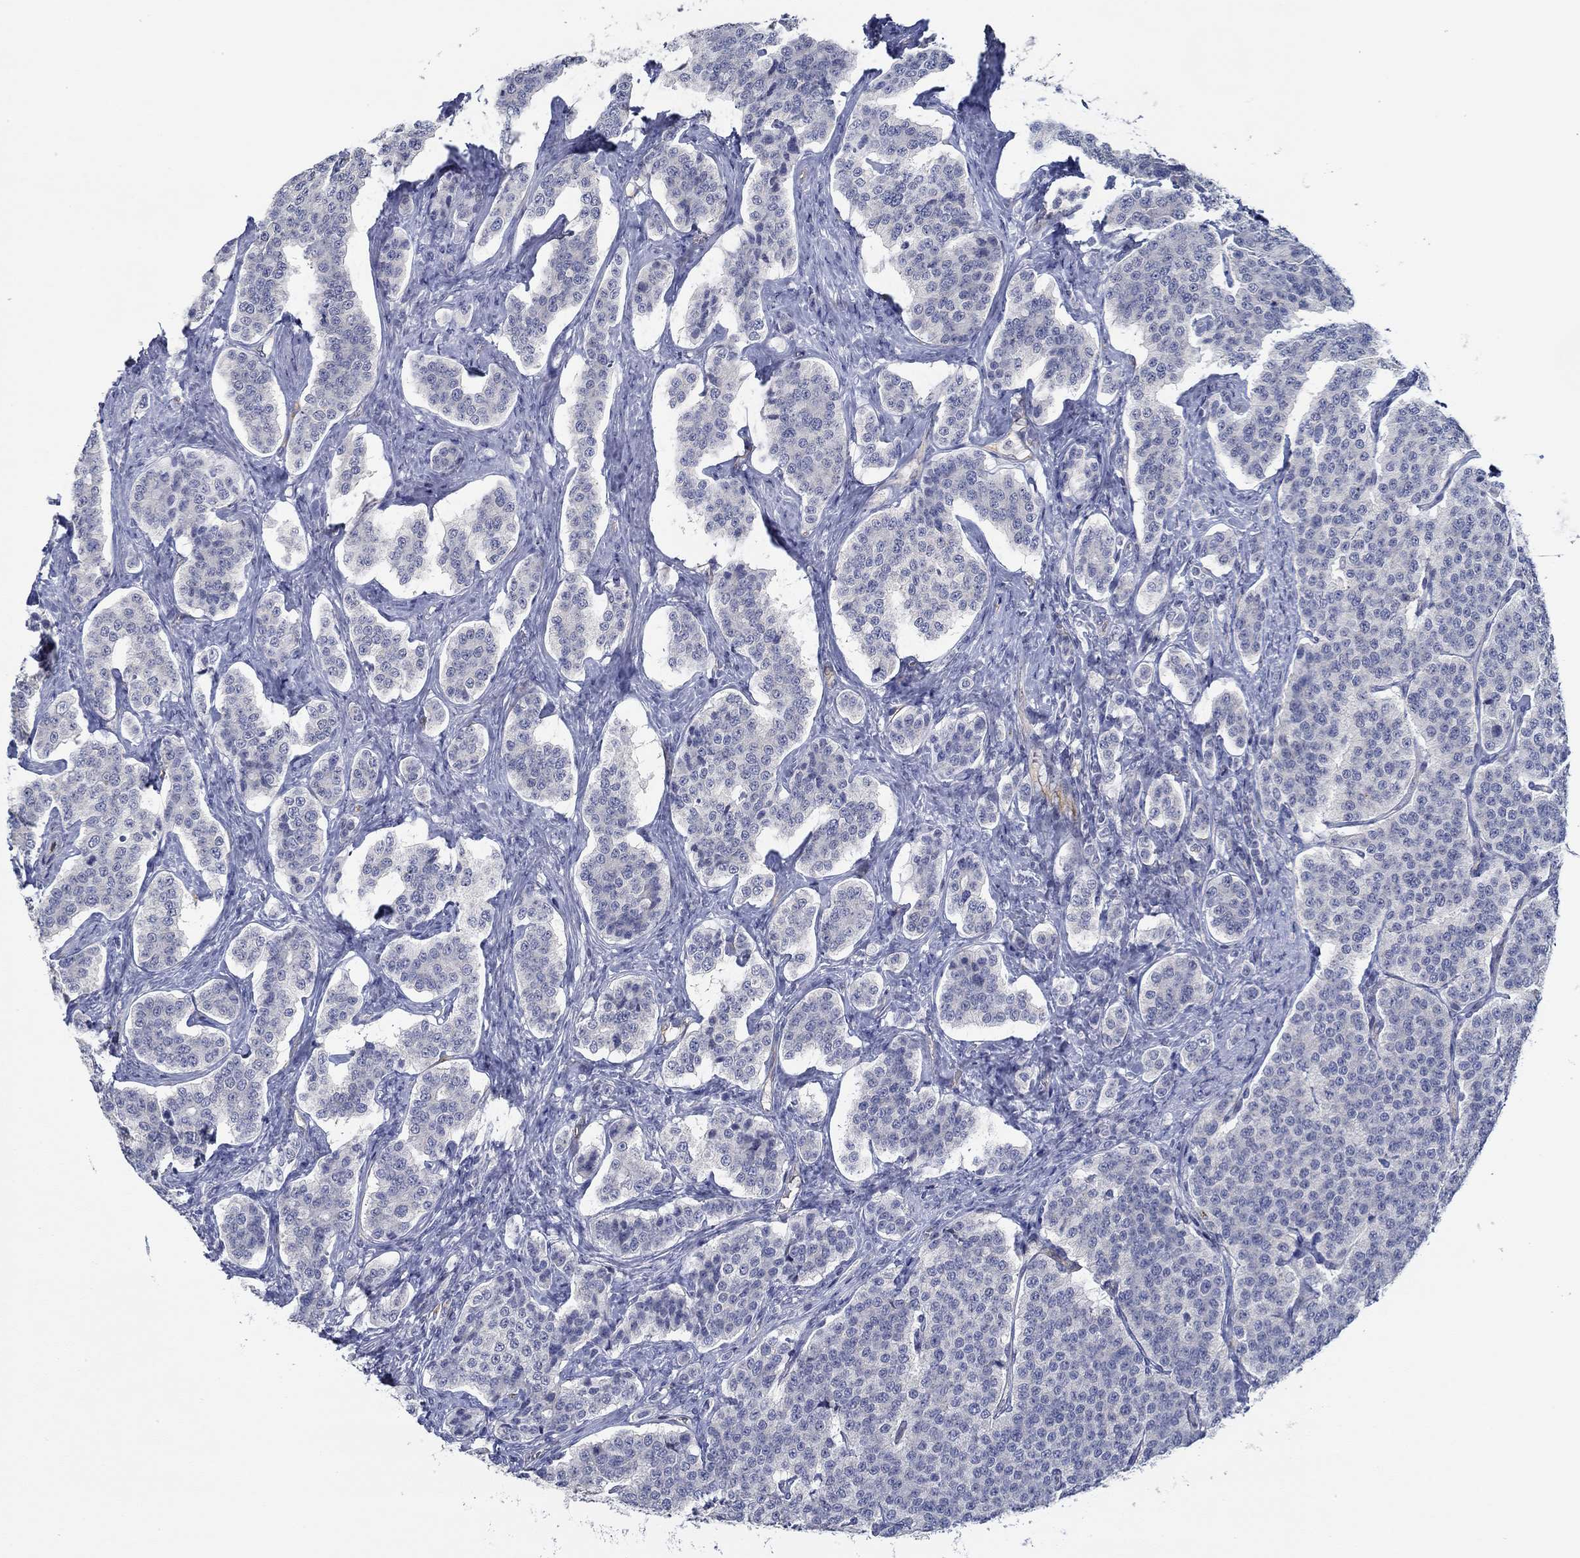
{"staining": {"intensity": "negative", "quantity": "none", "location": "none"}, "tissue": "carcinoid", "cell_type": "Tumor cells", "image_type": "cancer", "snomed": [{"axis": "morphology", "description": "Carcinoid, malignant, NOS"}, {"axis": "topography", "description": "Small intestine"}], "caption": "This image is of malignant carcinoid stained with immunohistochemistry to label a protein in brown with the nuclei are counter-stained blue. There is no expression in tumor cells.", "gene": "GJA5", "patient": {"sex": "female", "age": 58}}